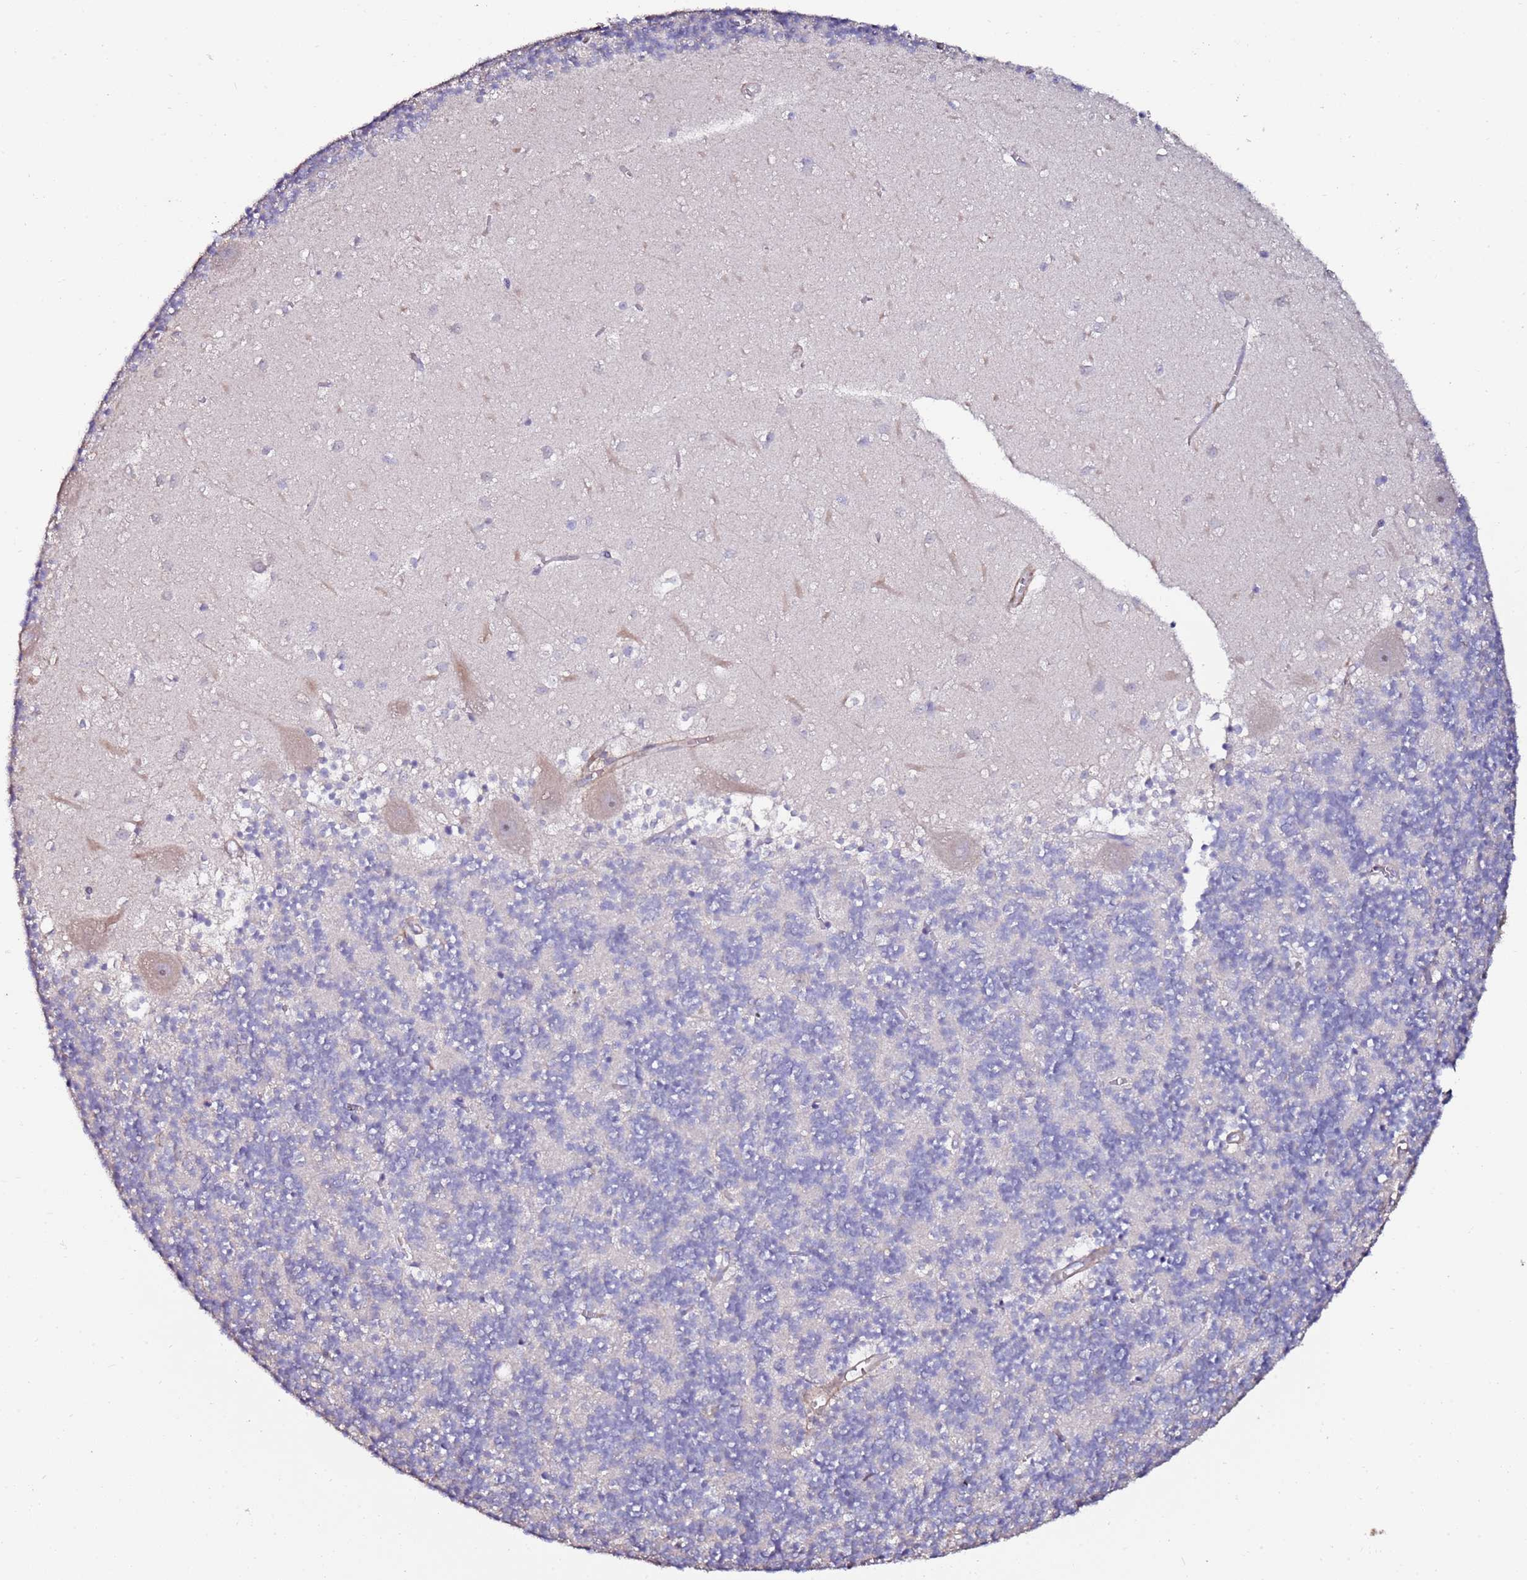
{"staining": {"intensity": "negative", "quantity": "none", "location": "none"}, "tissue": "cerebellum", "cell_type": "Cells in granular layer", "image_type": "normal", "snomed": [{"axis": "morphology", "description": "Normal tissue, NOS"}, {"axis": "topography", "description": "Cerebellum"}], "caption": "Immunohistochemical staining of unremarkable human cerebellum exhibits no significant staining in cells in granular layer.", "gene": "C3orf80", "patient": {"sex": "male", "age": 54}}